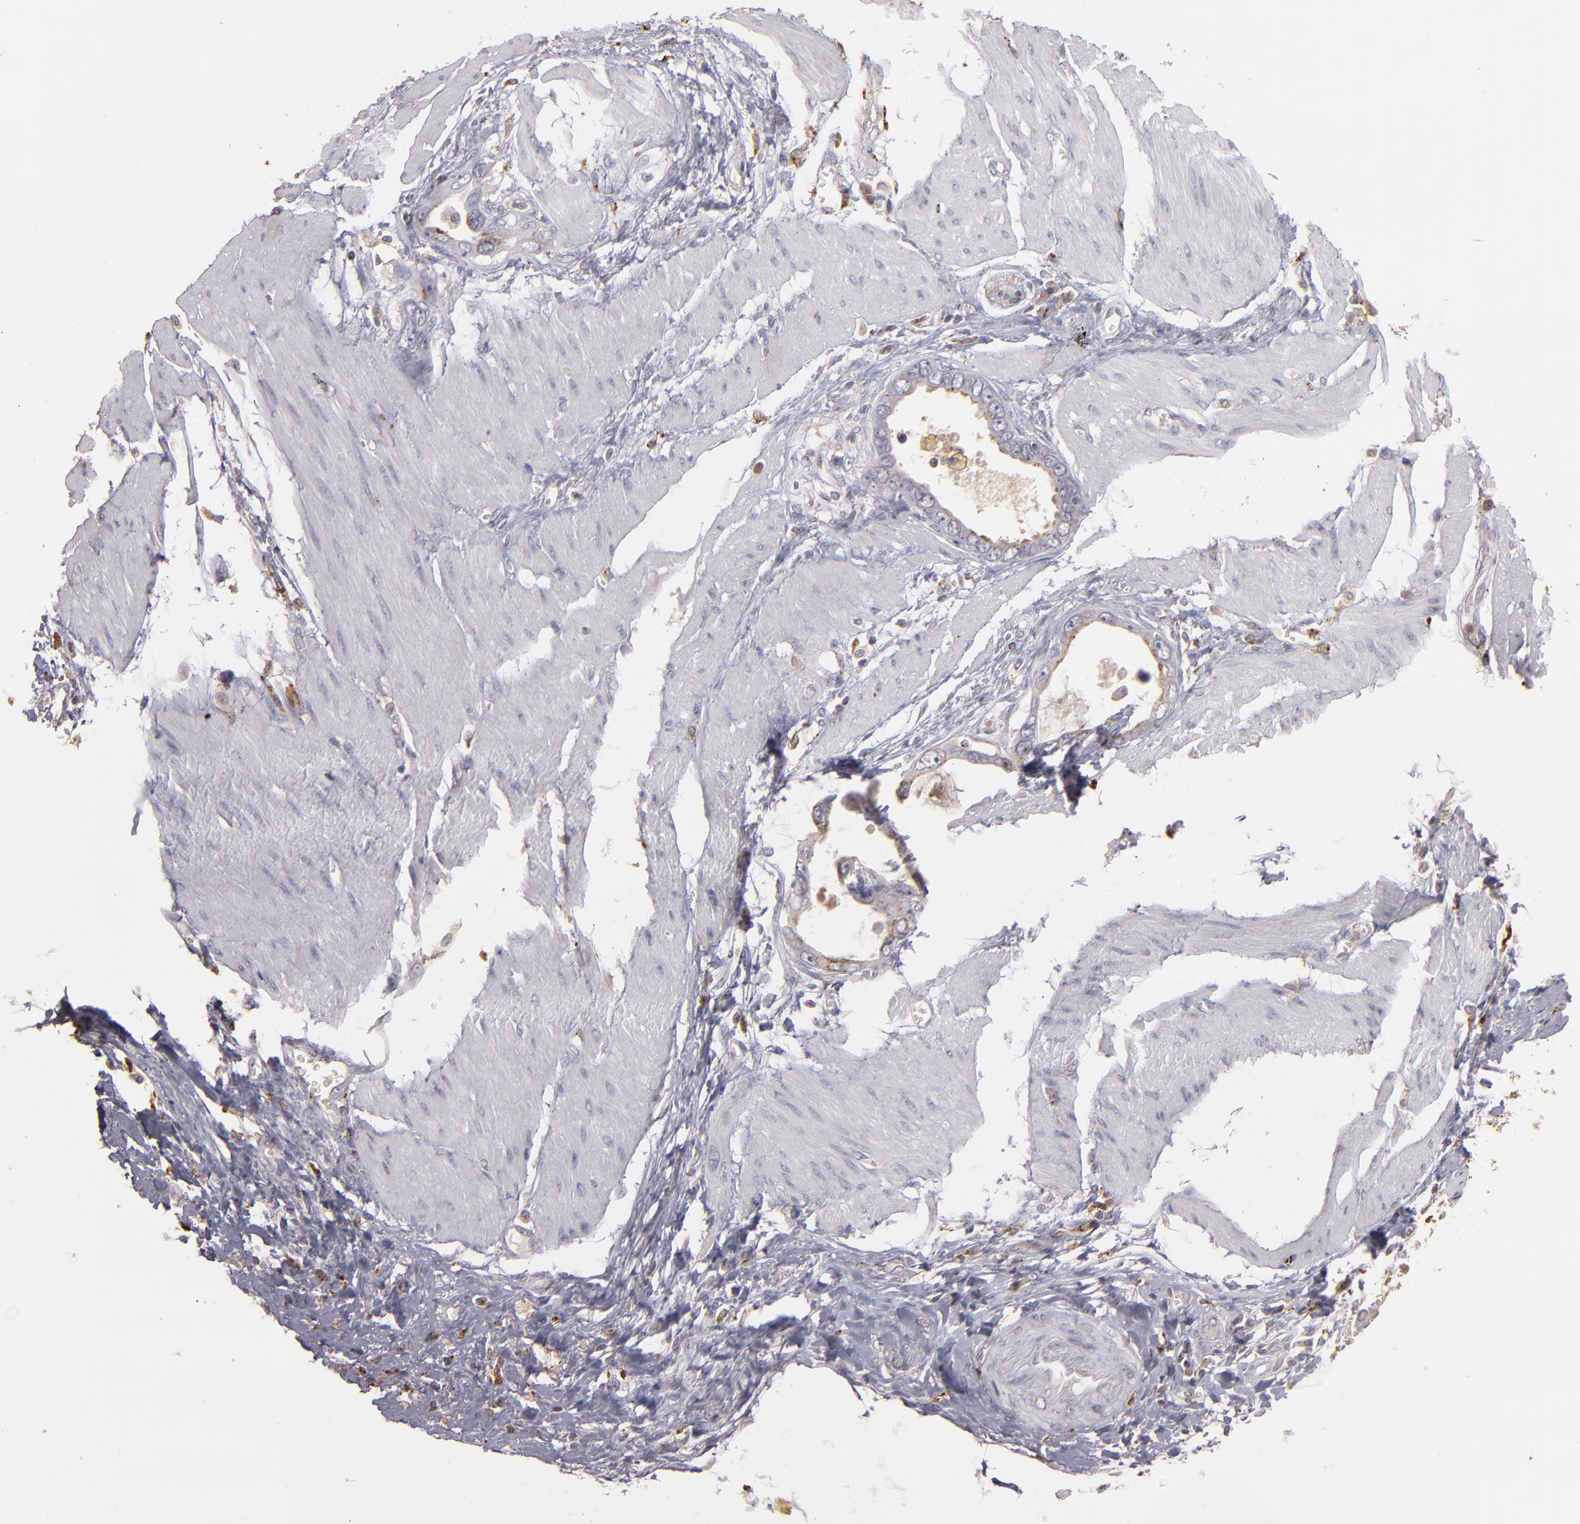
{"staining": {"intensity": "weak", "quantity": ">75%", "location": "cytoplasmic/membranous"}, "tissue": "stomach cancer", "cell_type": "Tumor cells", "image_type": "cancer", "snomed": [{"axis": "morphology", "description": "Adenocarcinoma, NOS"}, {"axis": "topography", "description": "Stomach"}], "caption": "High-magnification brightfield microscopy of adenocarcinoma (stomach) stained with DAB (3,3'-diaminobenzidine) (brown) and counterstained with hematoxylin (blue). tumor cells exhibit weak cytoplasmic/membranous staining is seen in approximately>75% of cells.", "gene": "TRAF1", "patient": {"sex": "male", "age": 78}}